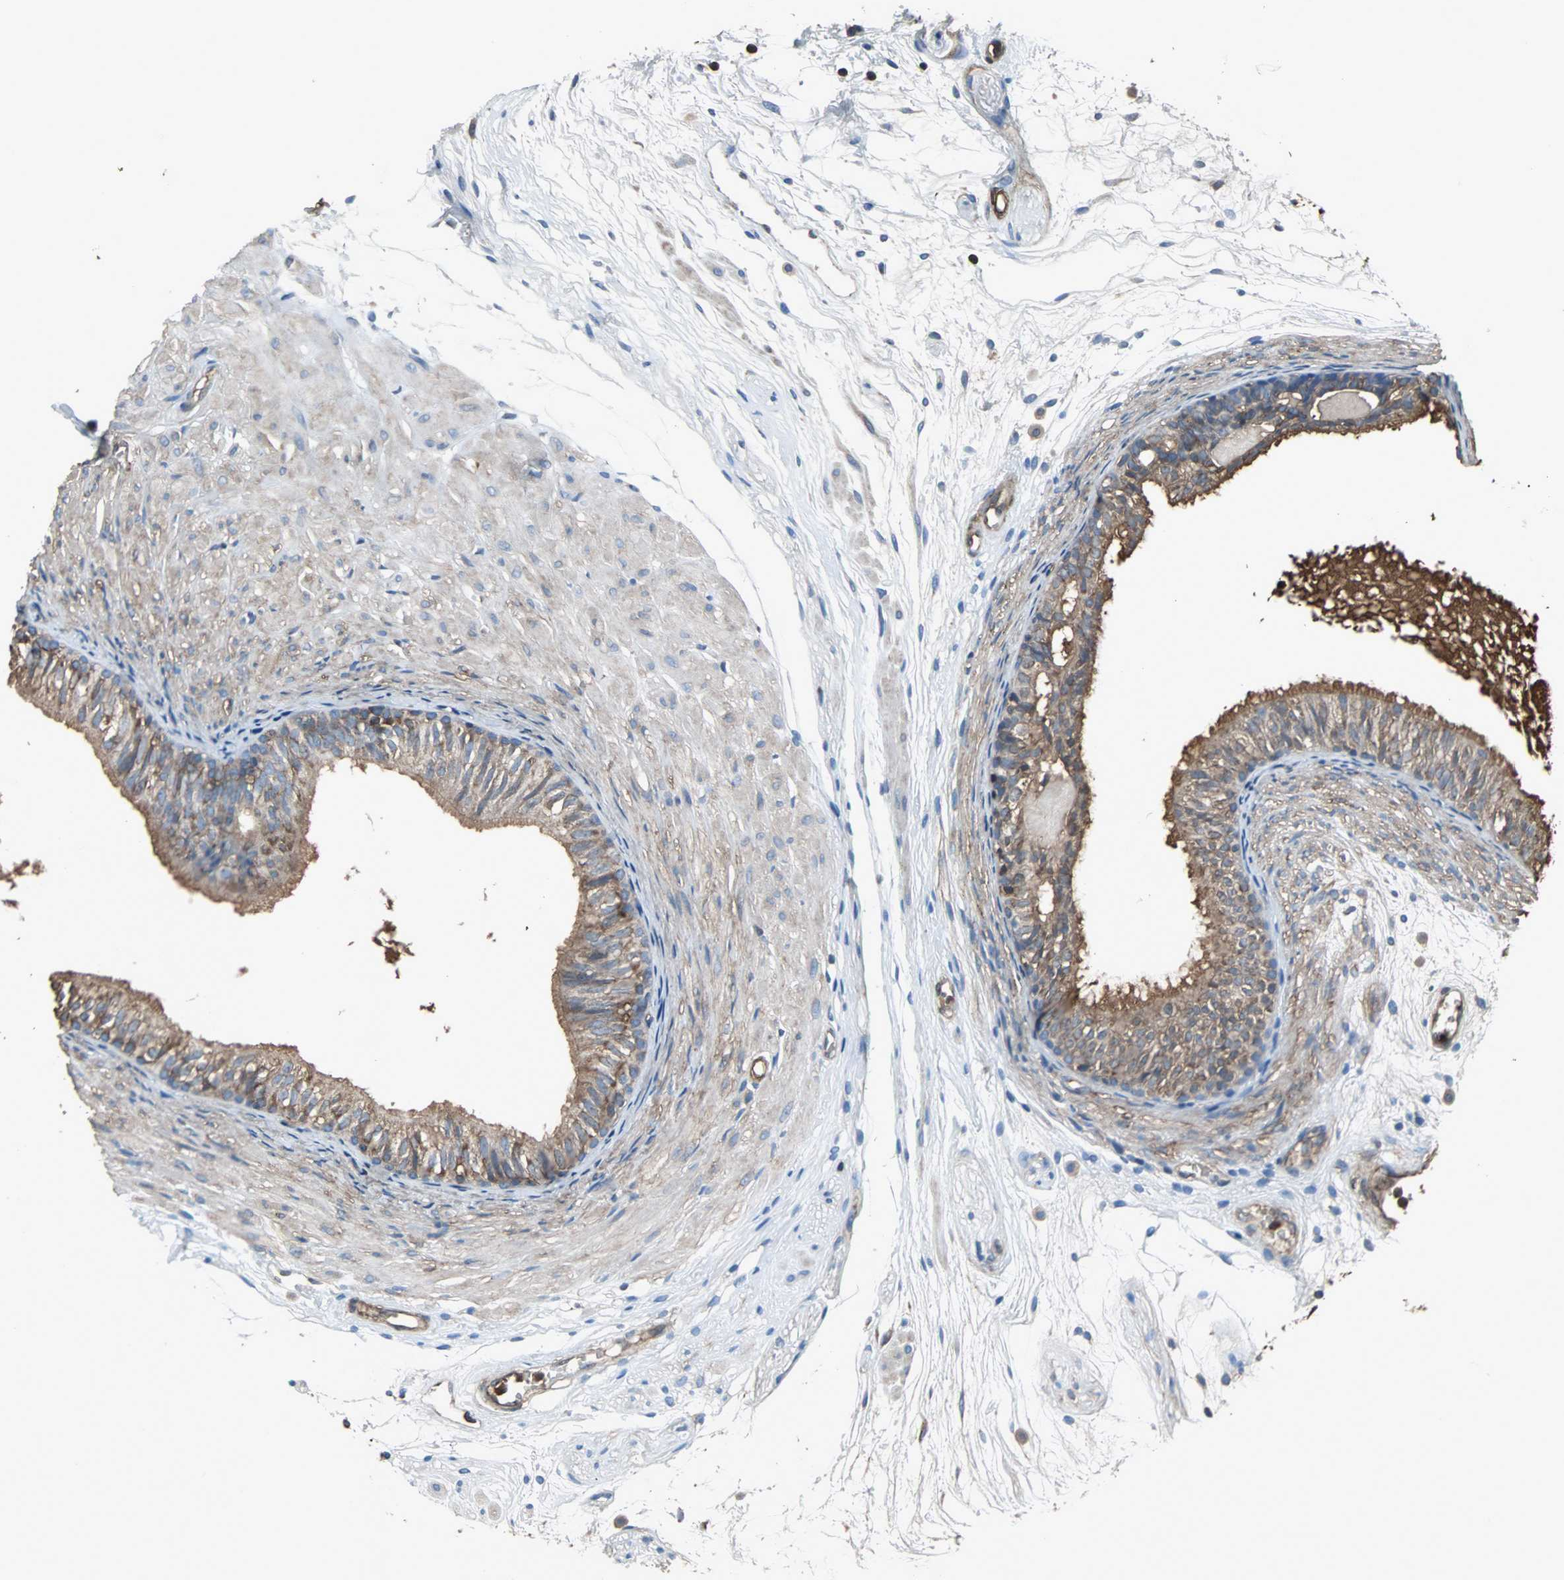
{"staining": {"intensity": "strong", "quantity": ">75%", "location": "cytoplasmic/membranous"}, "tissue": "epididymis", "cell_type": "Glandular cells", "image_type": "normal", "snomed": [{"axis": "morphology", "description": "Normal tissue, NOS"}, {"axis": "morphology", "description": "Atrophy, NOS"}, {"axis": "topography", "description": "Testis"}, {"axis": "topography", "description": "Epididymis"}], "caption": "High-magnification brightfield microscopy of benign epididymis stained with DAB (3,3'-diaminobenzidine) (brown) and counterstained with hematoxylin (blue). glandular cells exhibit strong cytoplasmic/membranous expression is present in about>75% of cells. The protein of interest is shown in brown color, while the nuclei are stained blue.", "gene": "ACTN1", "patient": {"sex": "male", "age": 18}}